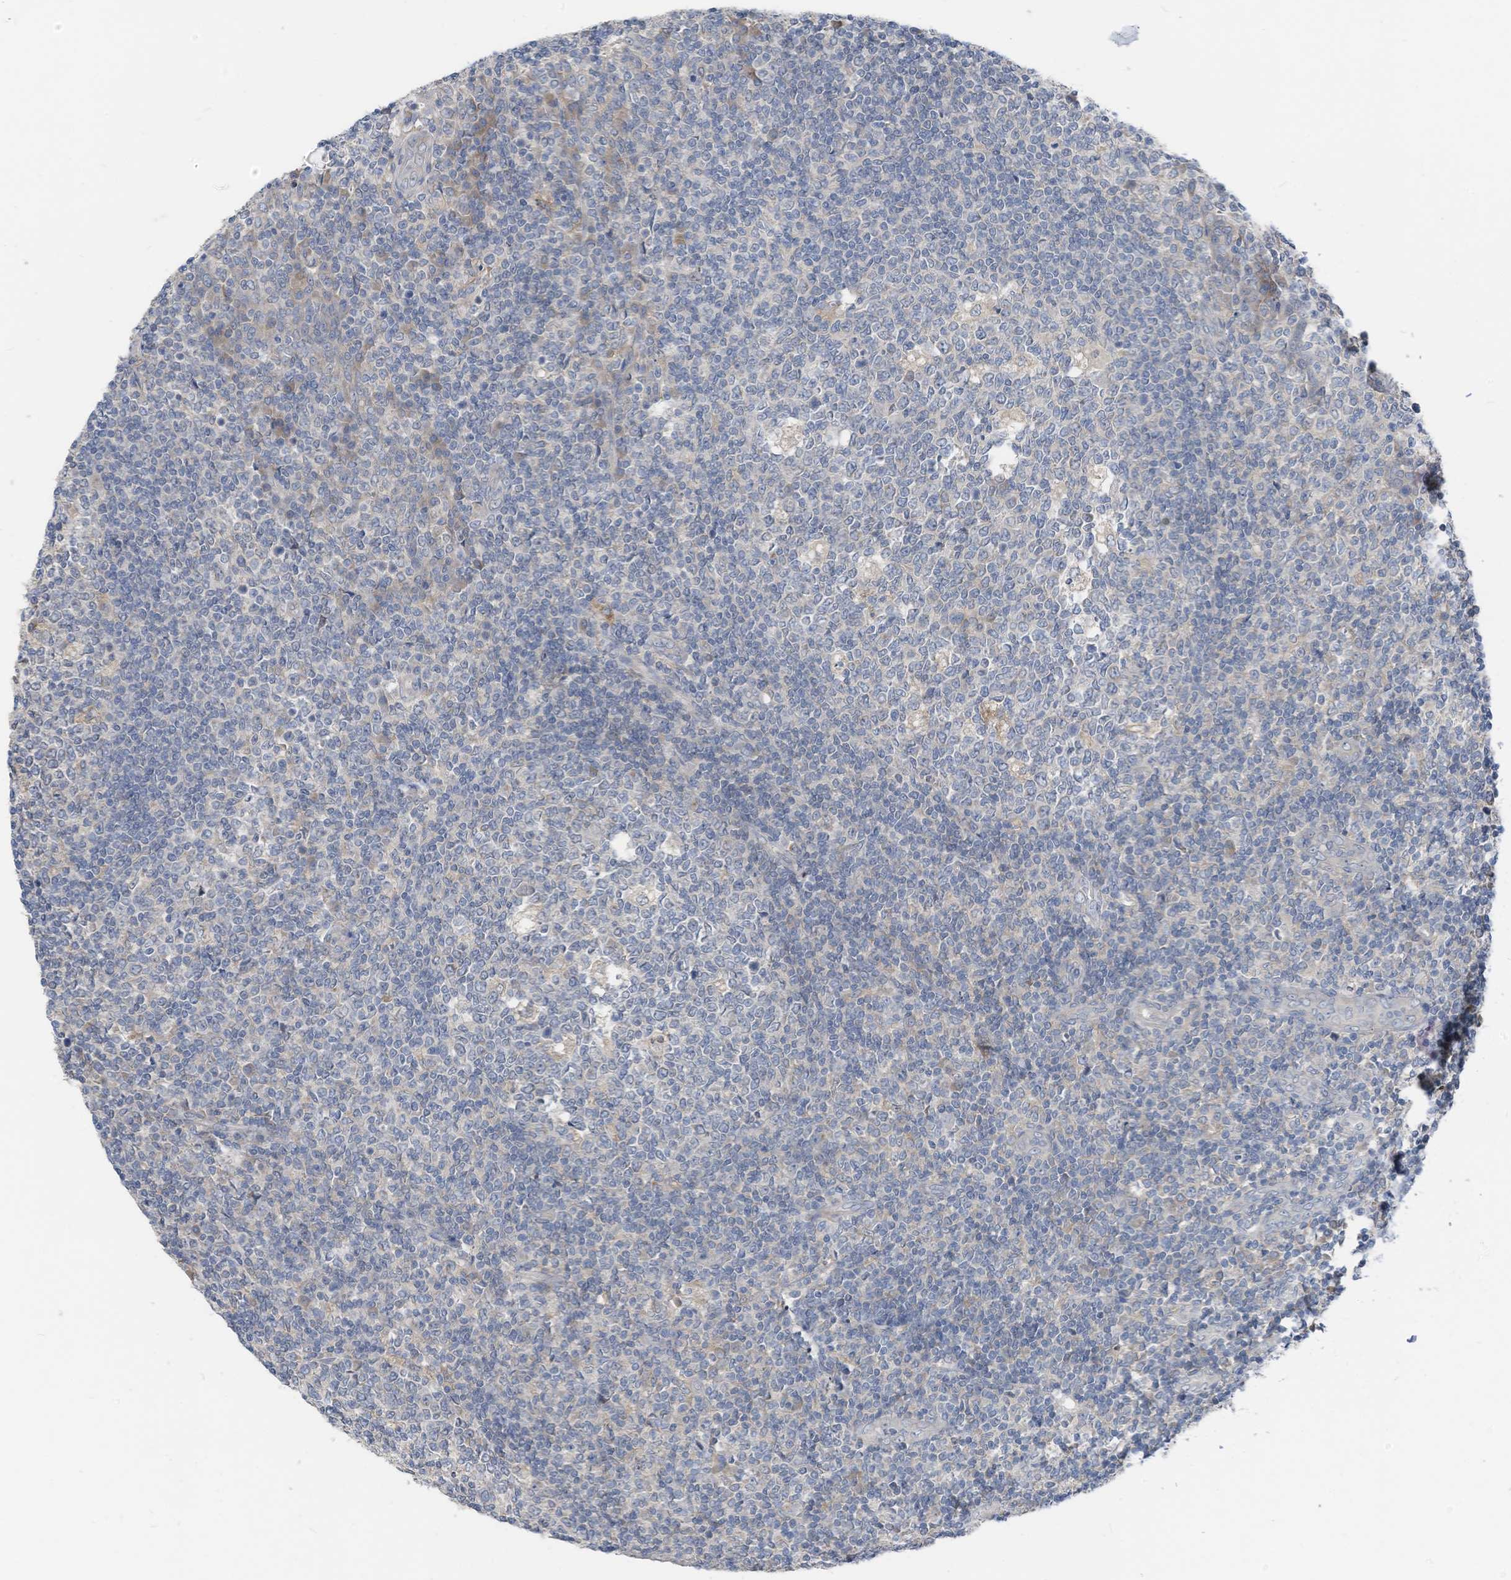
{"staining": {"intensity": "negative", "quantity": "none", "location": "none"}, "tissue": "tonsil", "cell_type": "Germinal center cells", "image_type": "normal", "snomed": [{"axis": "morphology", "description": "Normal tissue, NOS"}, {"axis": "topography", "description": "Tonsil"}], "caption": "This is an immunohistochemistry histopathology image of unremarkable tonsil. There is no positivity in germinal center cells.", "gene": "LDAH", "patient": {"sex": "female", "age": 19}}